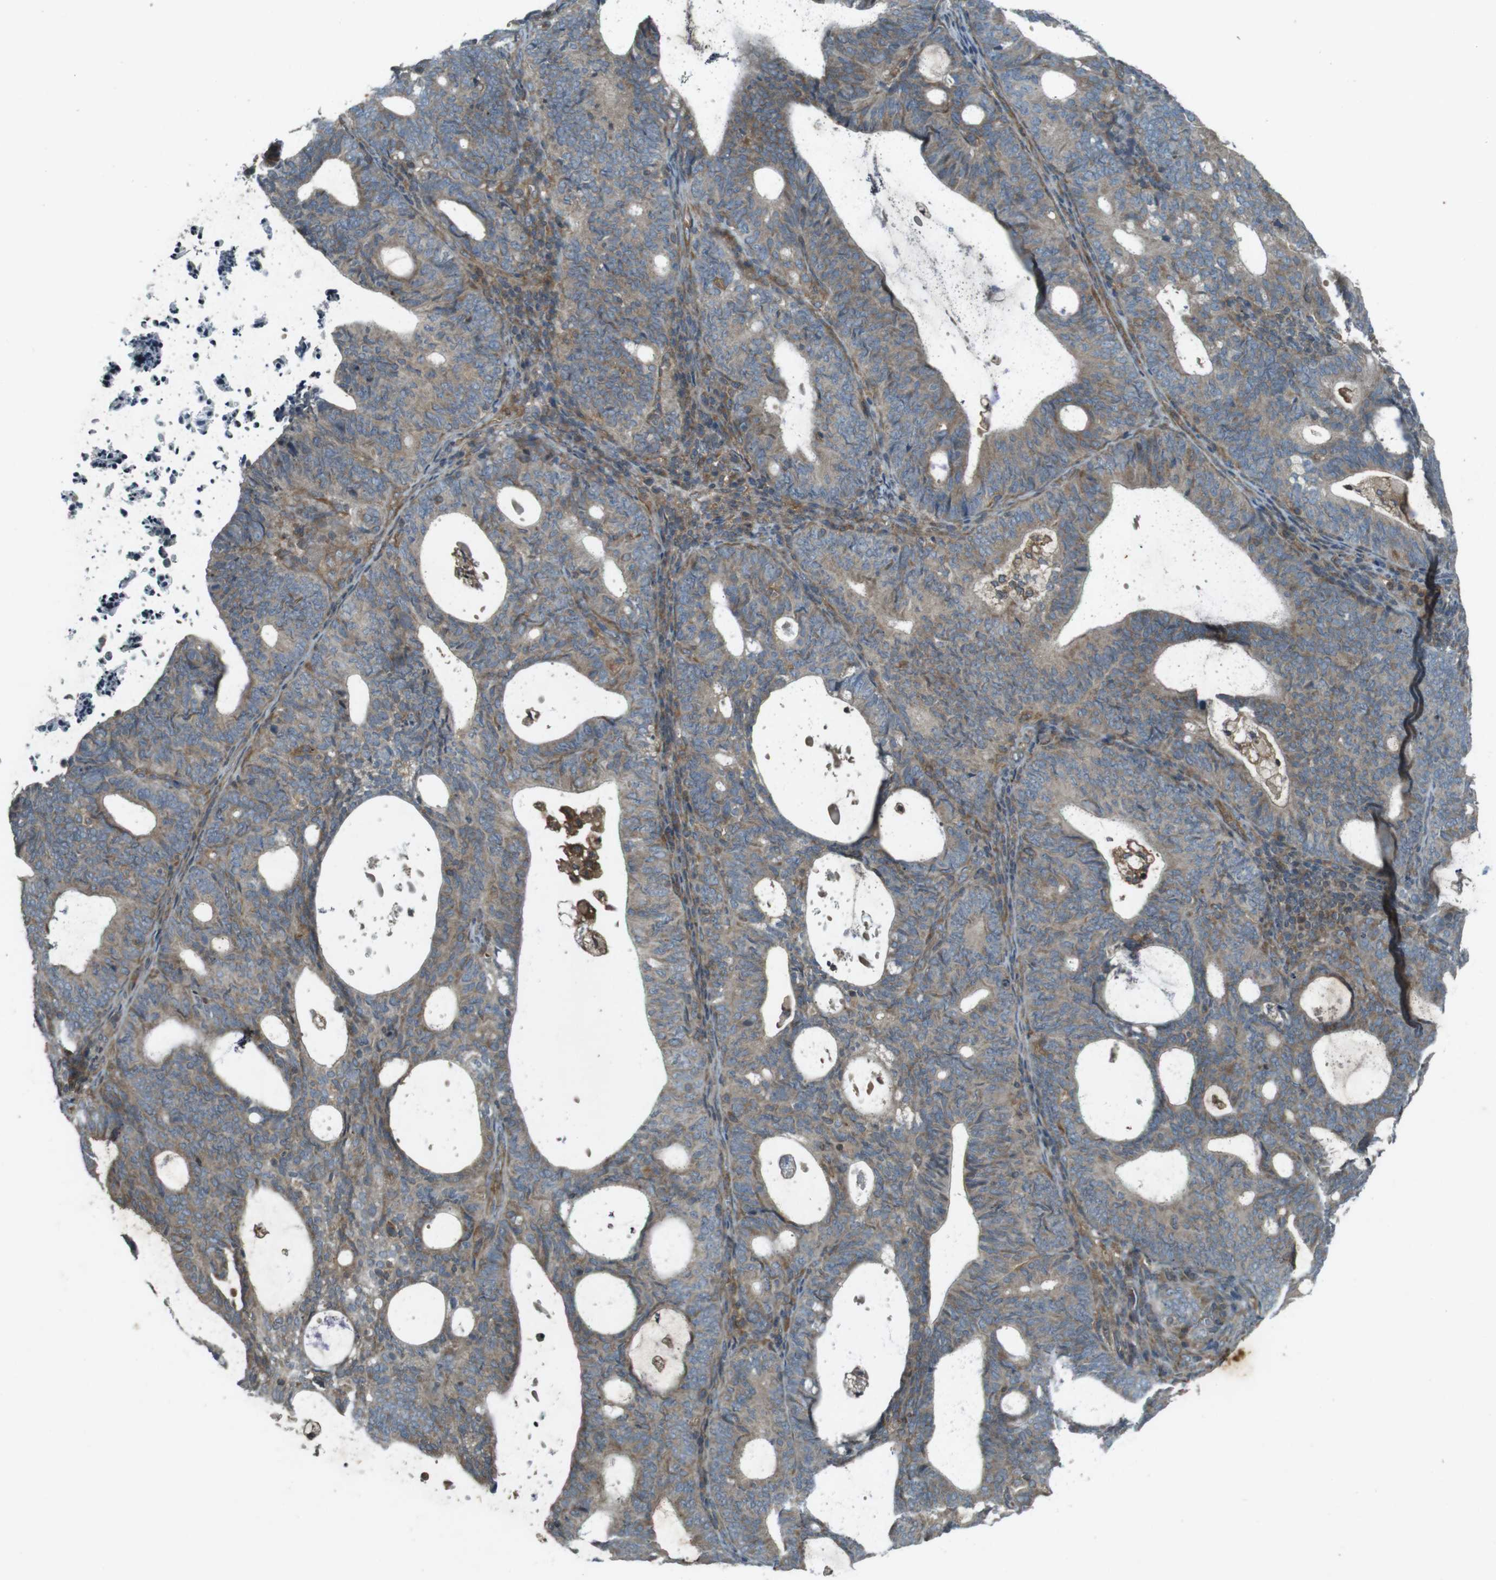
{"staining": {"intensity": "weak", "quantity": ">75%", "location": "cytoplasmic/membranous"}, "tissue": "endometrial cancer", "cell_type": "Tumor cells", "image_type": "cancer", "snomed": [{"axis": "morphology", "description": "Adenocarcinoma, NOS"}, {"axis": "topography", "description": "Uterus"}], "caption": "A micrograph of endometrial cancer stained for a protein reveals weak cytoplasmic/membranous brown staining in tumor cells. (brown staining indicates protein expression, while blue staining denotes nuclei).", "gene": "ZYX", "patient": {"sex": "female", "age": 83}}